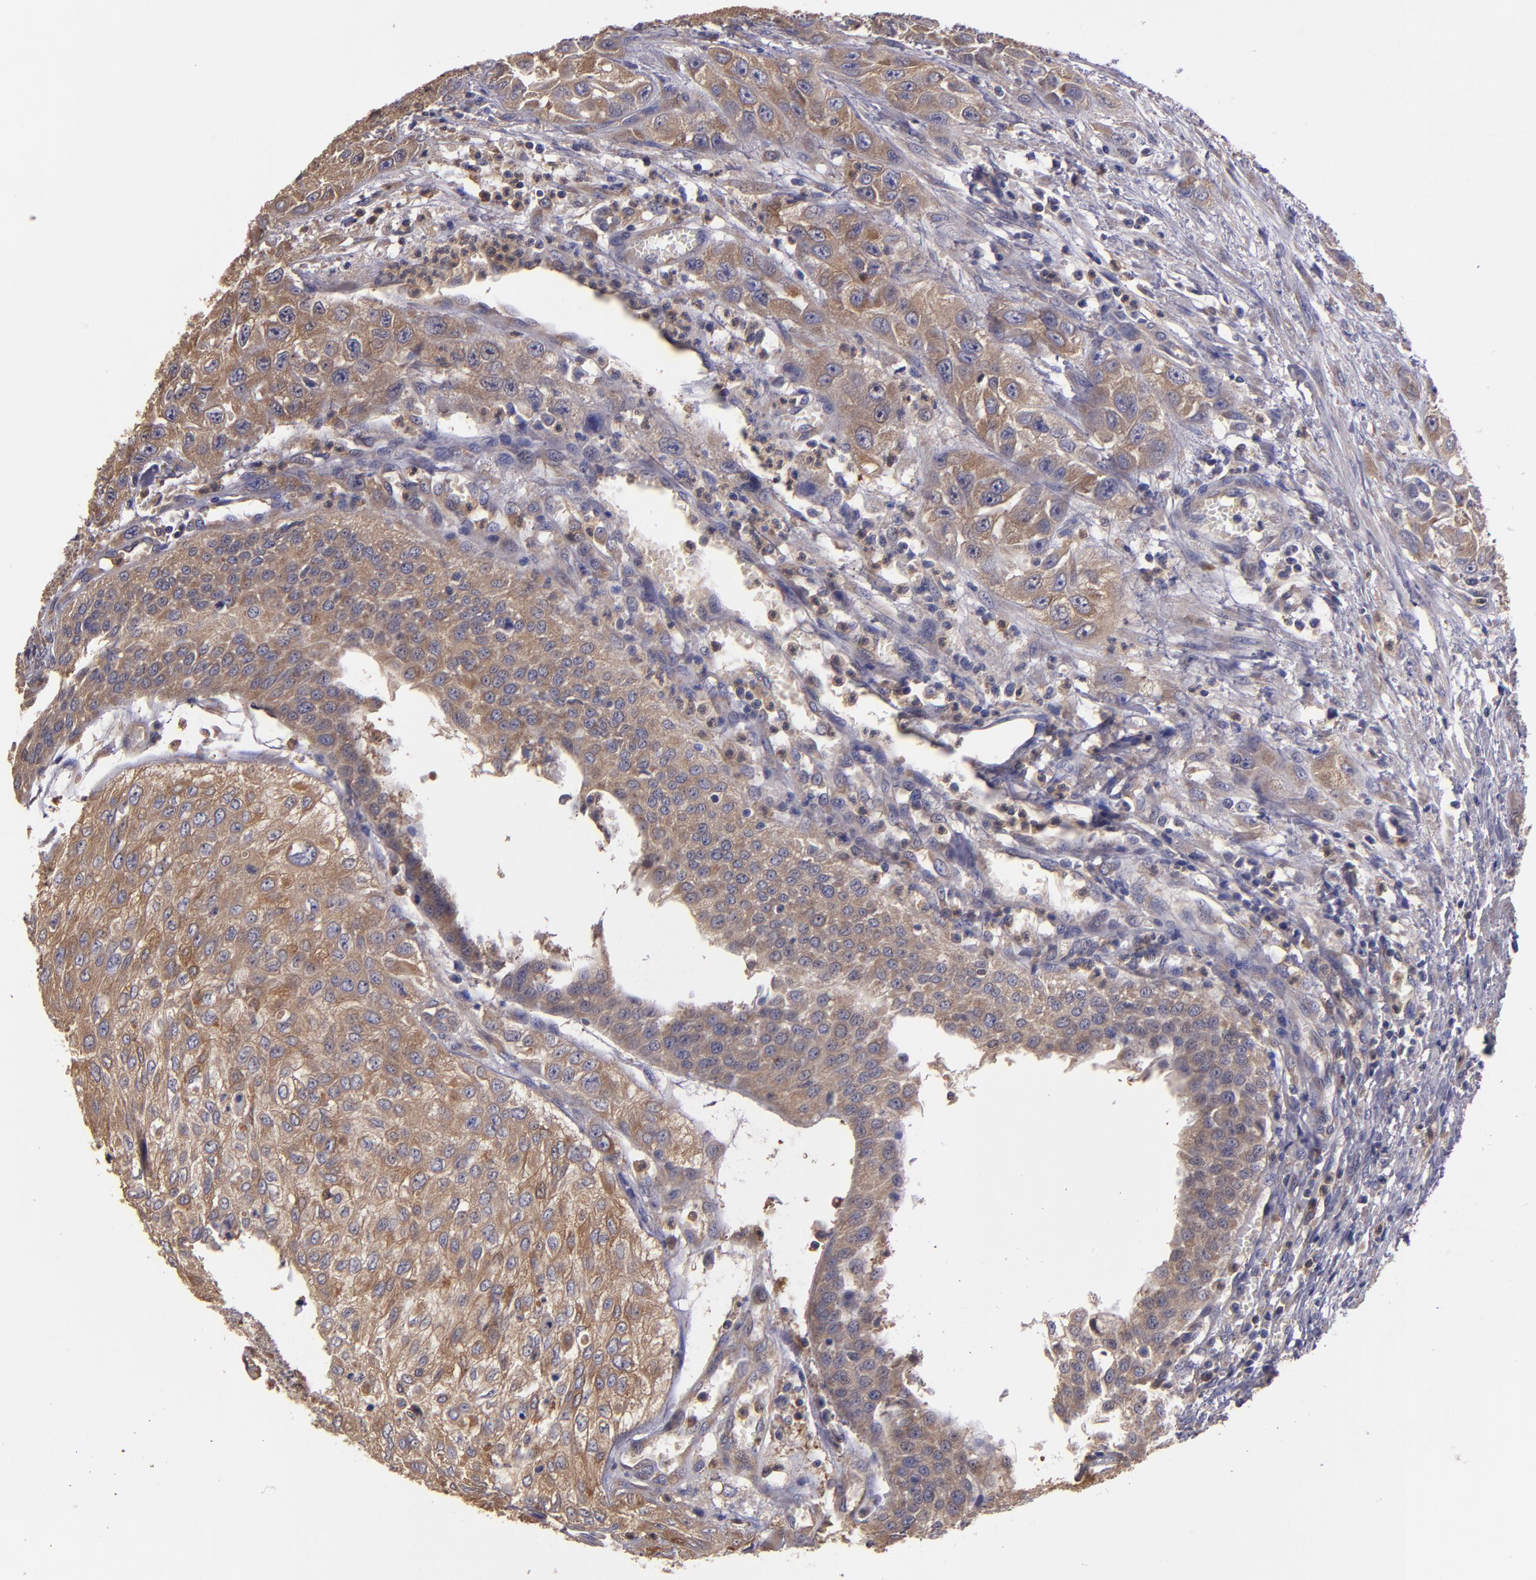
{"staining": {"intensity": "moderate", "quantity": "25%-75%", "location": "cytoplasmic/membranous"}, "tissue": "urothelial cancer", "cell_type": "Tumor cells", "image_type": "cancer", "snomed": [{"axis": "morphology", "description": "Urothelial carcinoma, High grade"}, {"axis": "topography", "description": "Urinary bladder"}], "caption": "Urothelial carcinoma (high-grade) stained with a protein marker displays moderate staining in tumor cells.", "gene": "CARS1", "patient": {"sex": "male", "age": 57}}